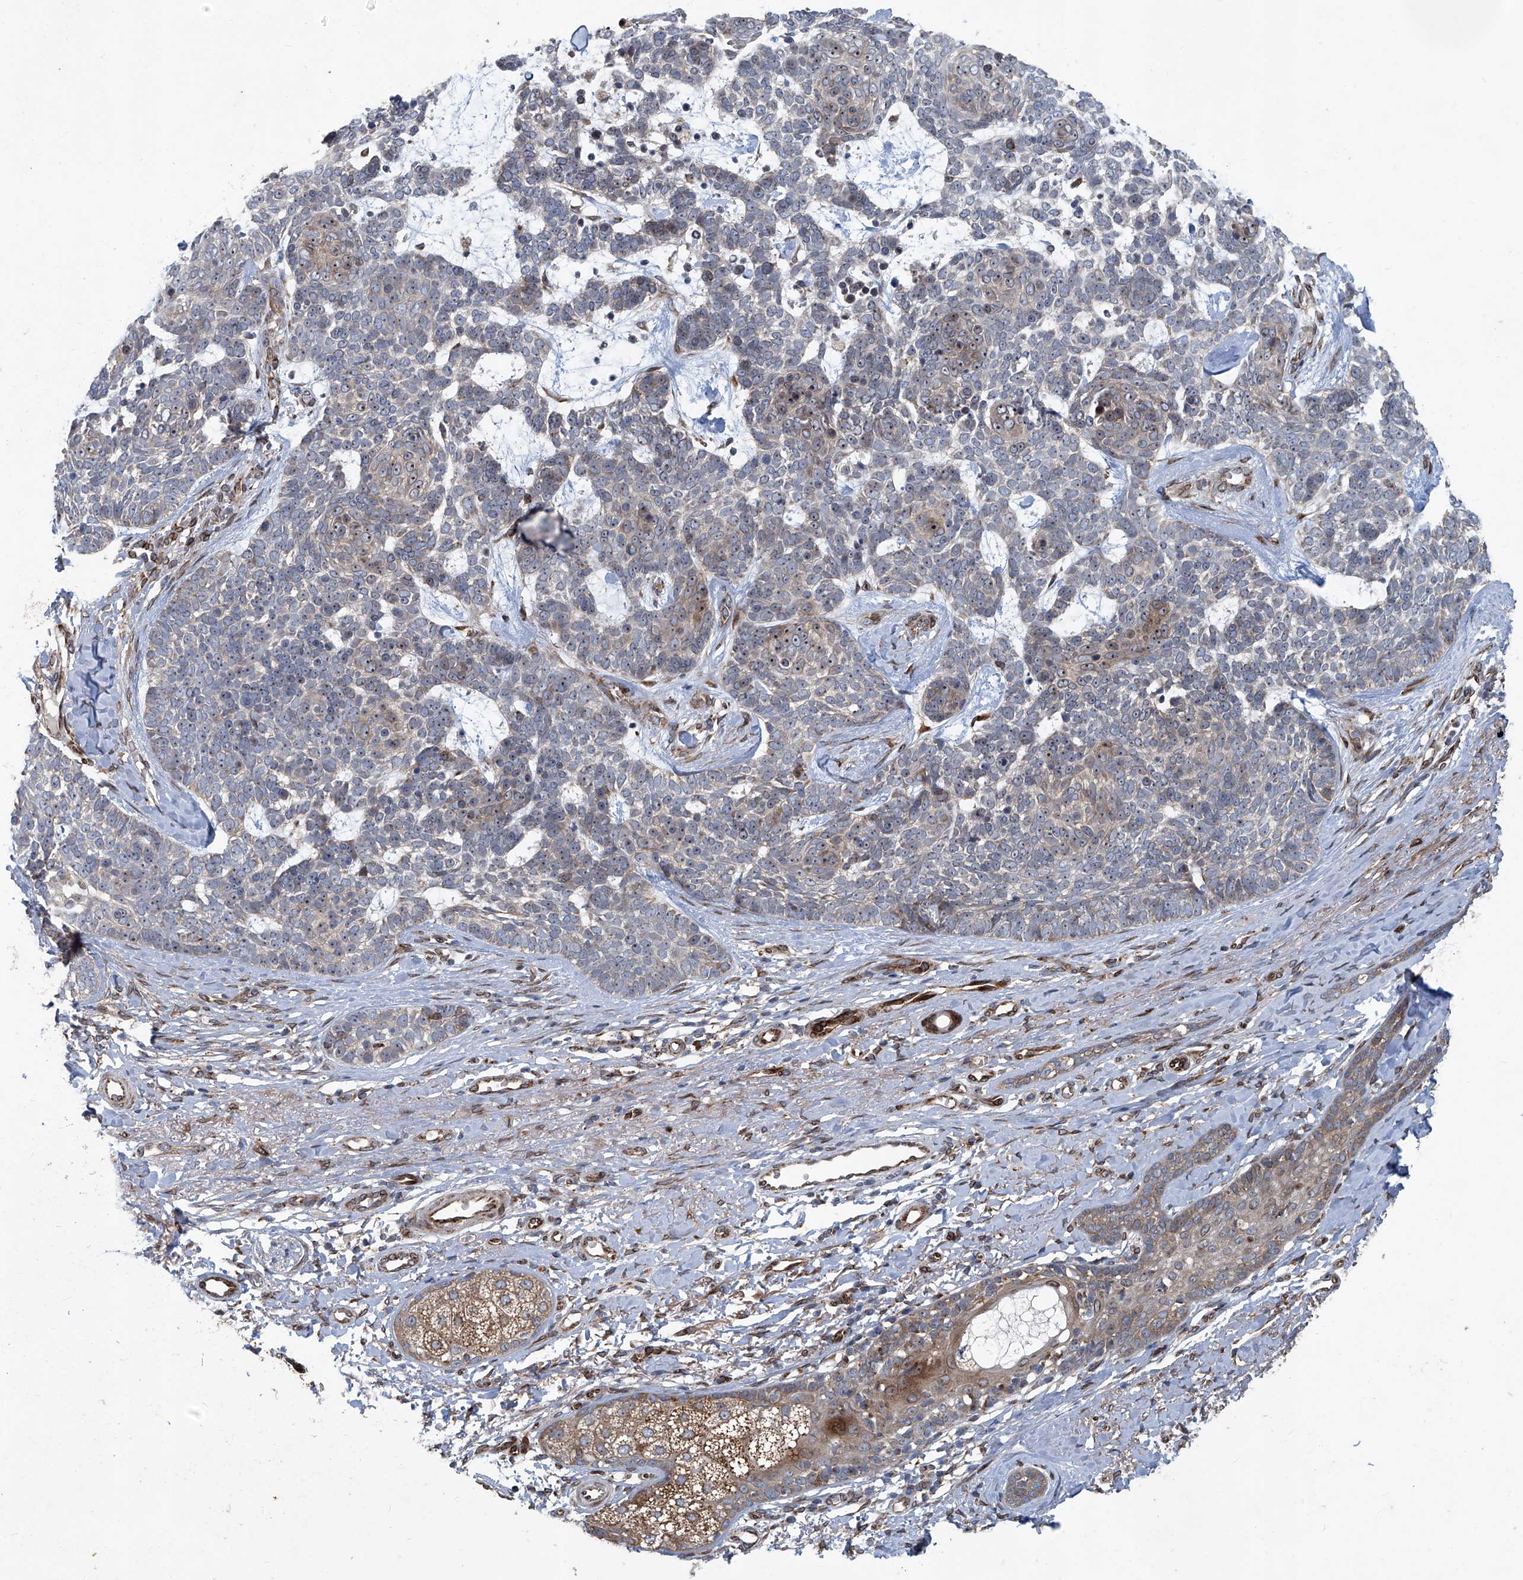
{"staining": {"intensity": "moderate", "quantity": "<25%", "location": "nuclear"}, "tissue": "skin cancer", "cell_type": "Tumor cells", "image_type": "cancer", "snomed": [{"axis": "morphology", "description": "Basal cell carcinoma"}, {"axis": "topography", "description": "Skin"}], "caption": "High-power microscopy captured an IHC image of skin cancer (basal cell carcinoma), revealing moderate nuclear expression in about <25% of tumor cells. Using DAB (brown) and hematoxylin (blue) stains, captured at high magnification using brightfield microscopy.", "gene": "GPR132", "patient": {"sex": "female", "age": 81}}